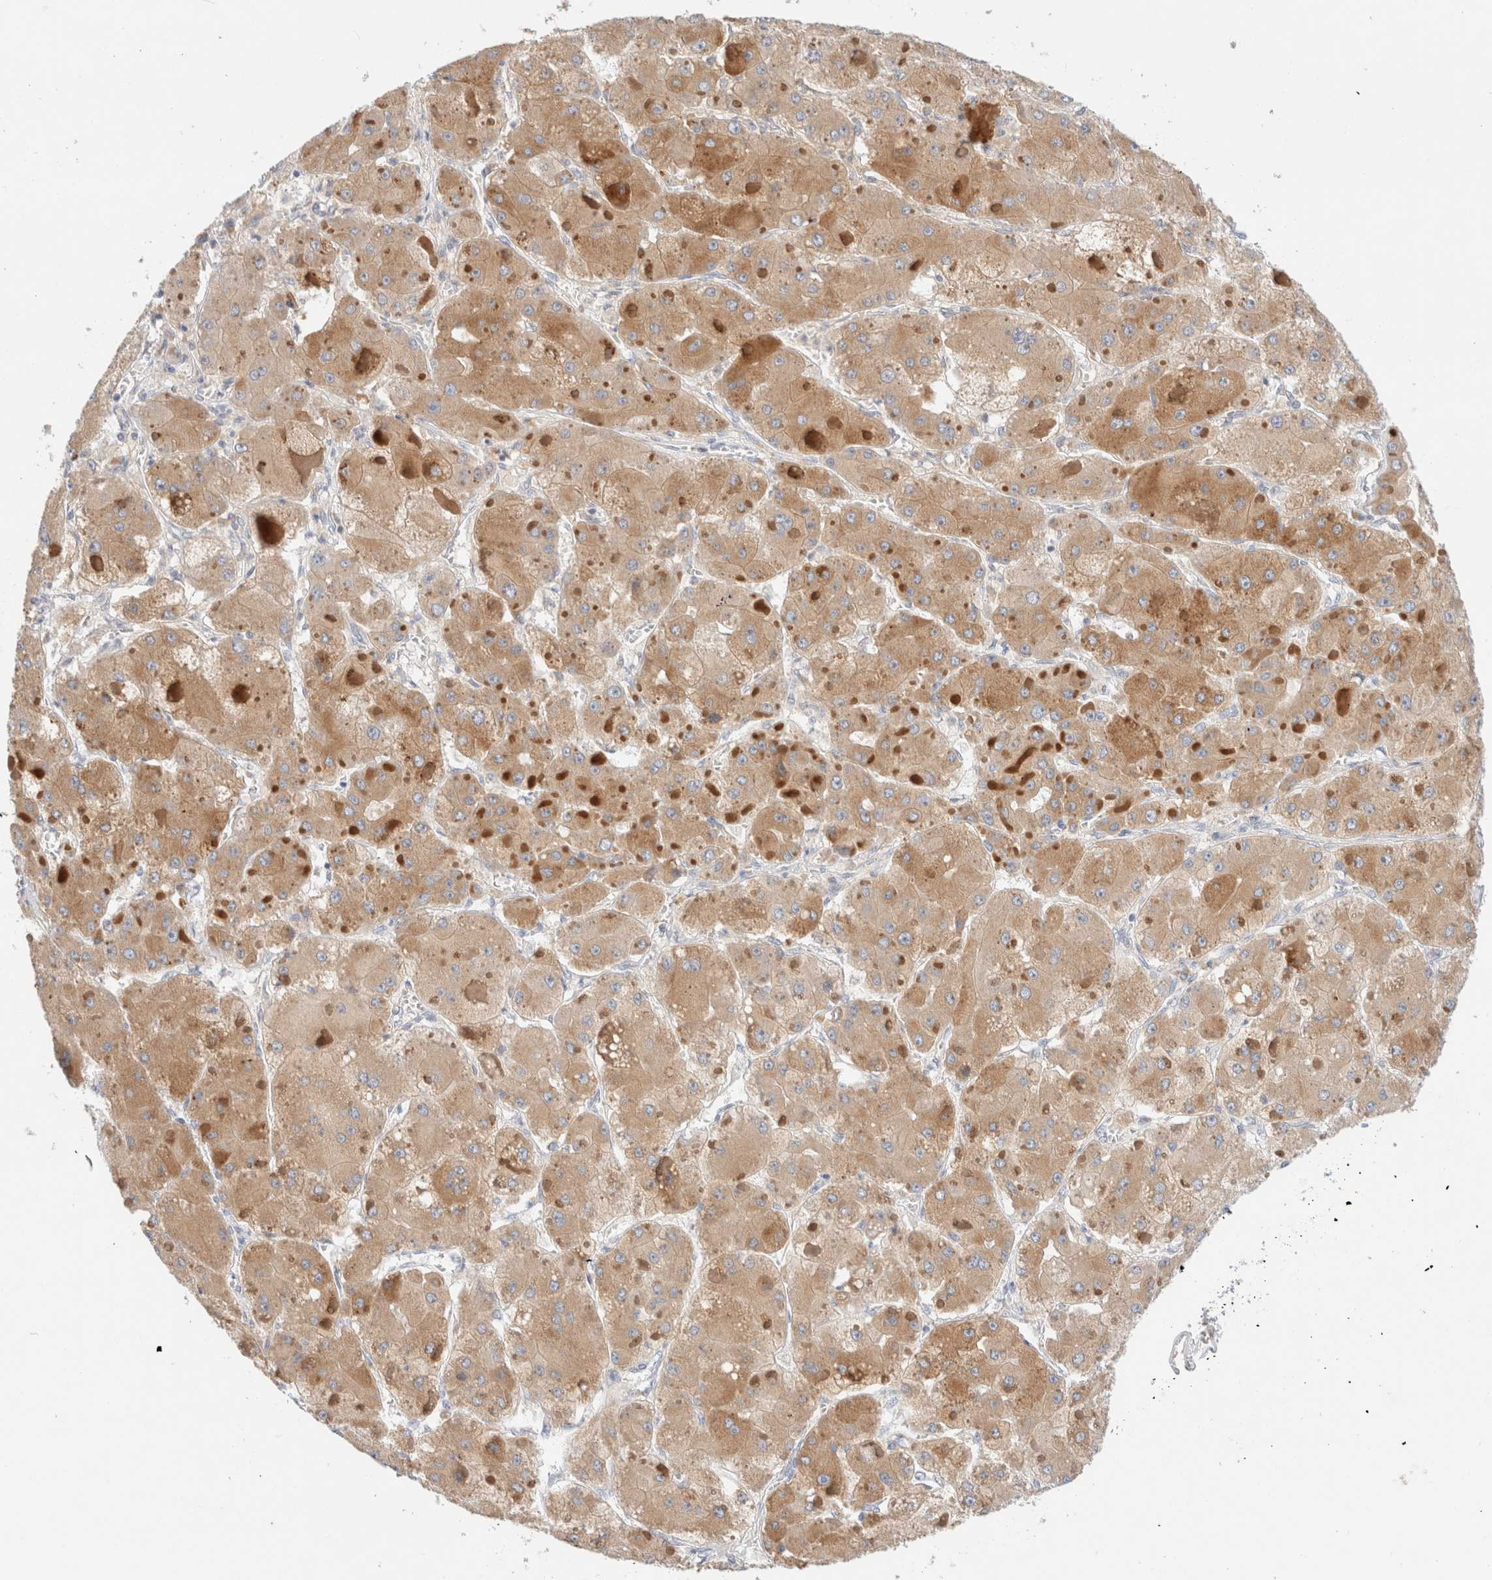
{"staining": {"intensity": "moderate", "quantity": ">75%", "location": "cytoplasmic/membranous"}, "tissue": "liver cancer", "cell_type": "Tumor cells", "image_type": "cancer", "snomed": [{"axis": "morphology", "description": "Carcinoma, Hepatocellular, NOS"}, {"axis": "topography", "description": "Liver"}], "caption": "Immunohistochemical staining of human liver cancer demonstrates medium levels of moderate cytoplasmic/membranous expression in approximately >75% of tumor cells. Immunohistochemistry (ihc) stains the protein in brown and the nuclei are stained blue.", "gene": "SDR16C5", "patient": {"sex": "female", "age": 73}}